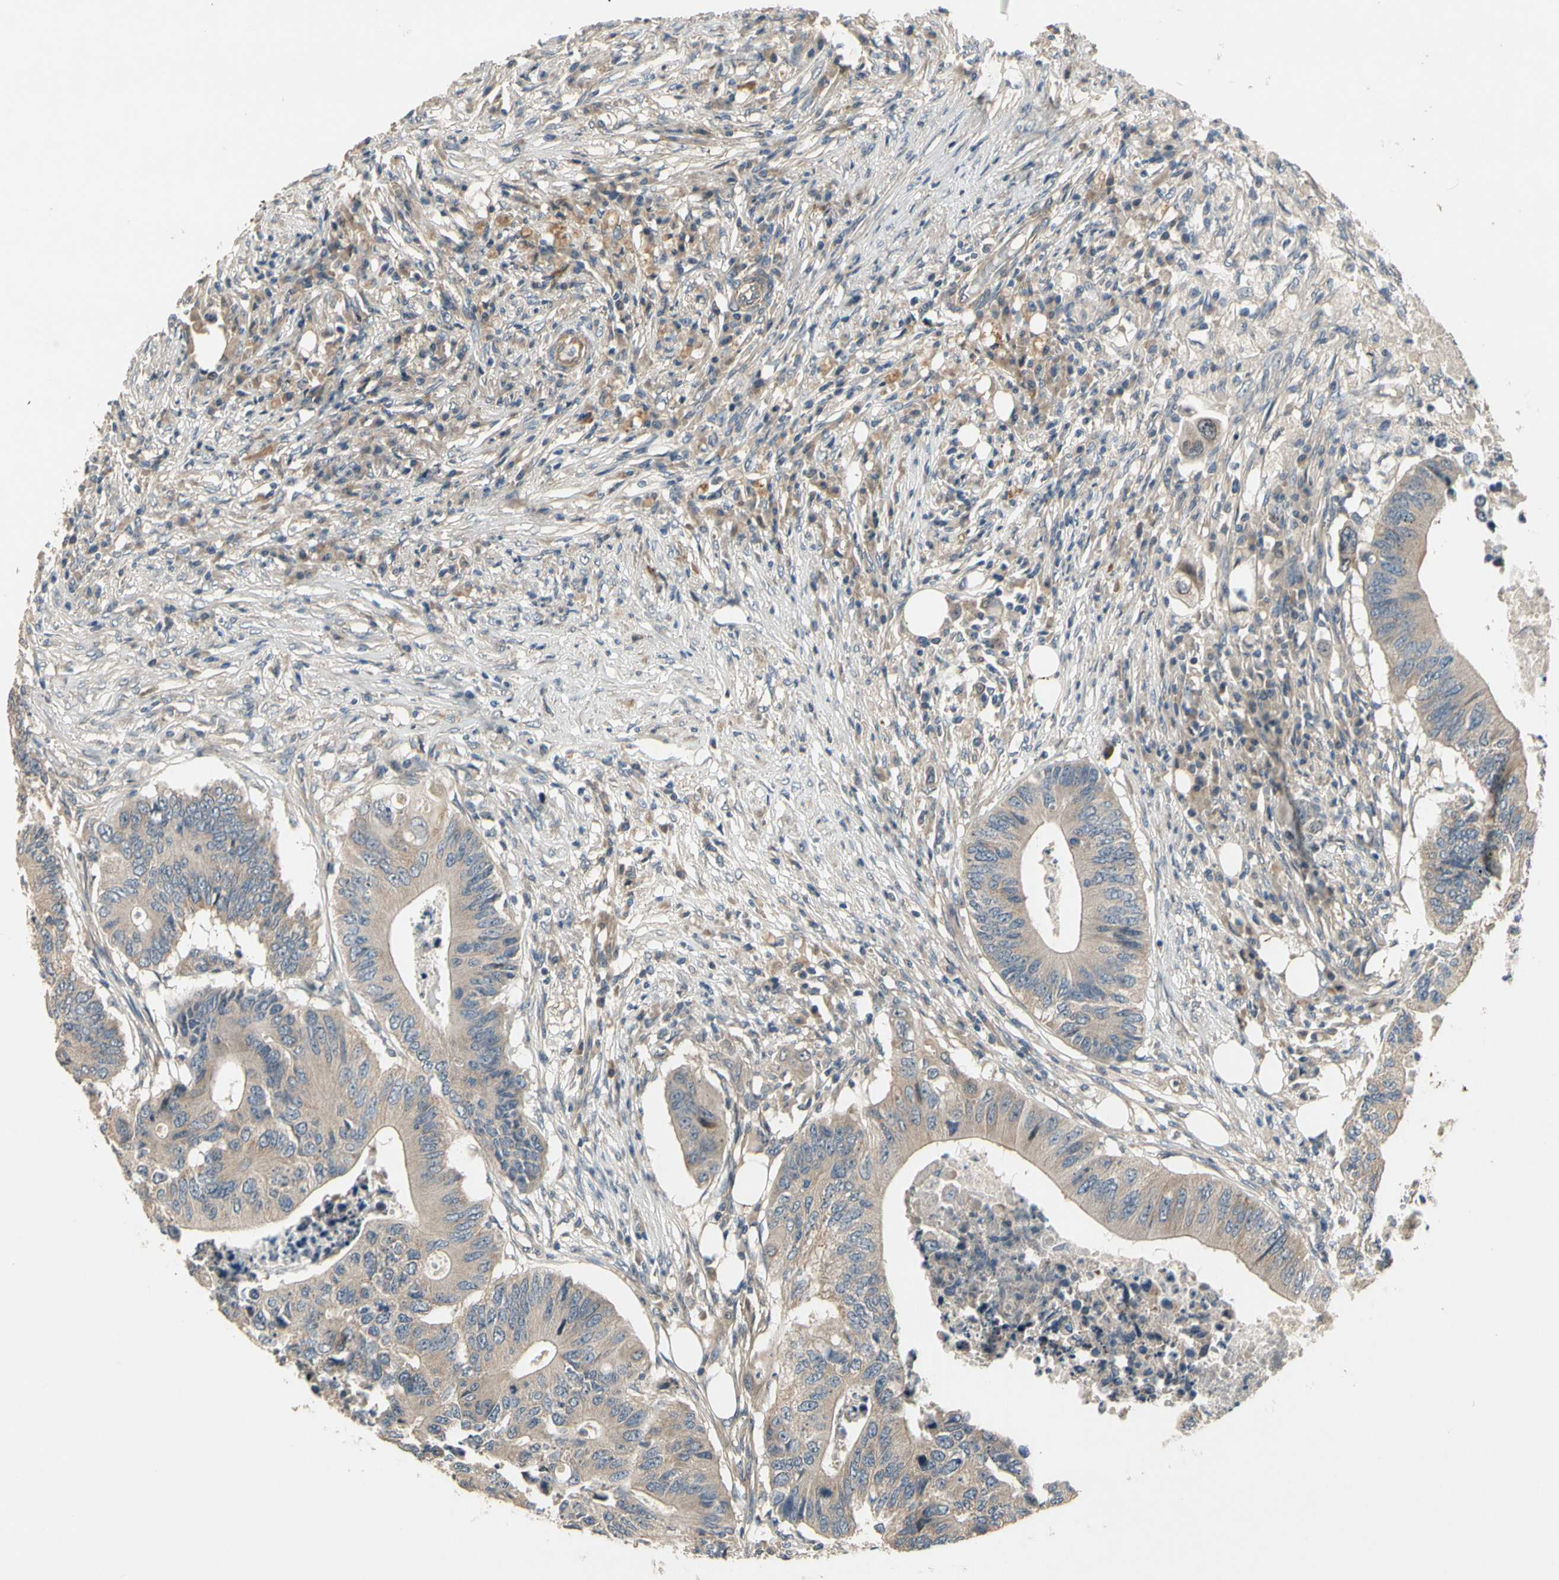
{"staining": {"intensity": "weak", "quantity": ">75%", "location": "cytoplasmic/membranous"}, "tissue": "colorectal cancer", "cell_type": "Tumor cells", "image_type": "cancer", "snomed": [{"axis": "morphology", "description": "Adenocarcinoma, NOS"}, {"axis": "topography", "description": "Colon"}], "caption": "Weak cytoplasmic/membranous expression is appreciated in about >75% of tumor cells in colorectal cancer.", "gene": "ALKBH3", "patient": {"sex": "male", "age": 71}}